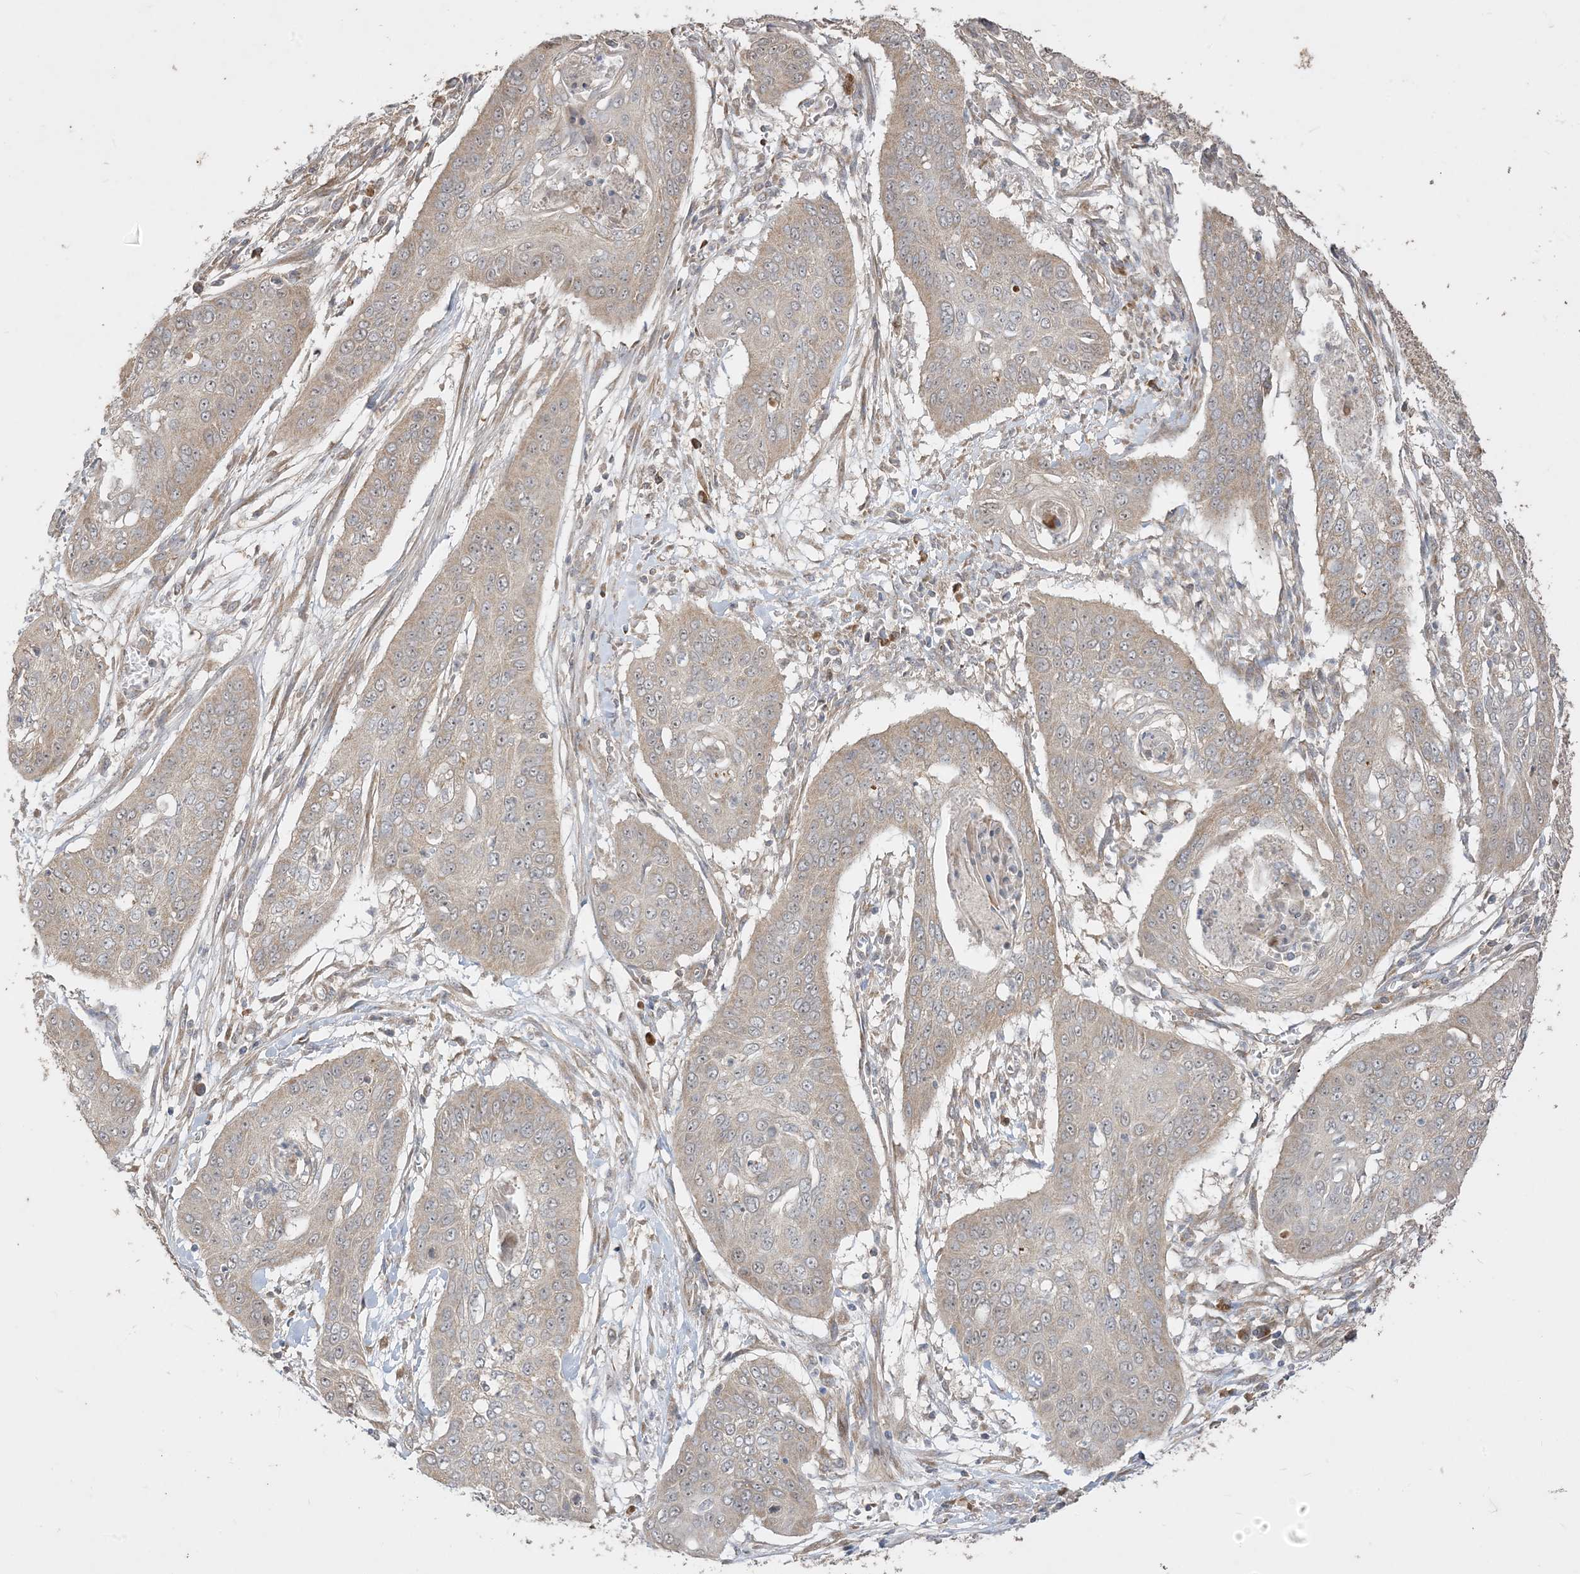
{"staining": {"intensity": "moderate", "quantity": ">75%", "location": "cytoplasmic/membranous"}, "tissue": "cervical cancer", "cell_type": "Tumor cells", "image_type": "cancer", "snomed": [{"axis": "morphology", "description": "Squamous cell carcinoma, NOS"}, {"axis": "topography", "description": "Cervix"}], "caption": "A brown stain highlights moderate cytoplasmic/membranous expression of a protein in cervical cancer (squamous cell carcinoma) tumor cells.", "gene": "SIRT3", "patient": {"sex": "female", "age": 39}}